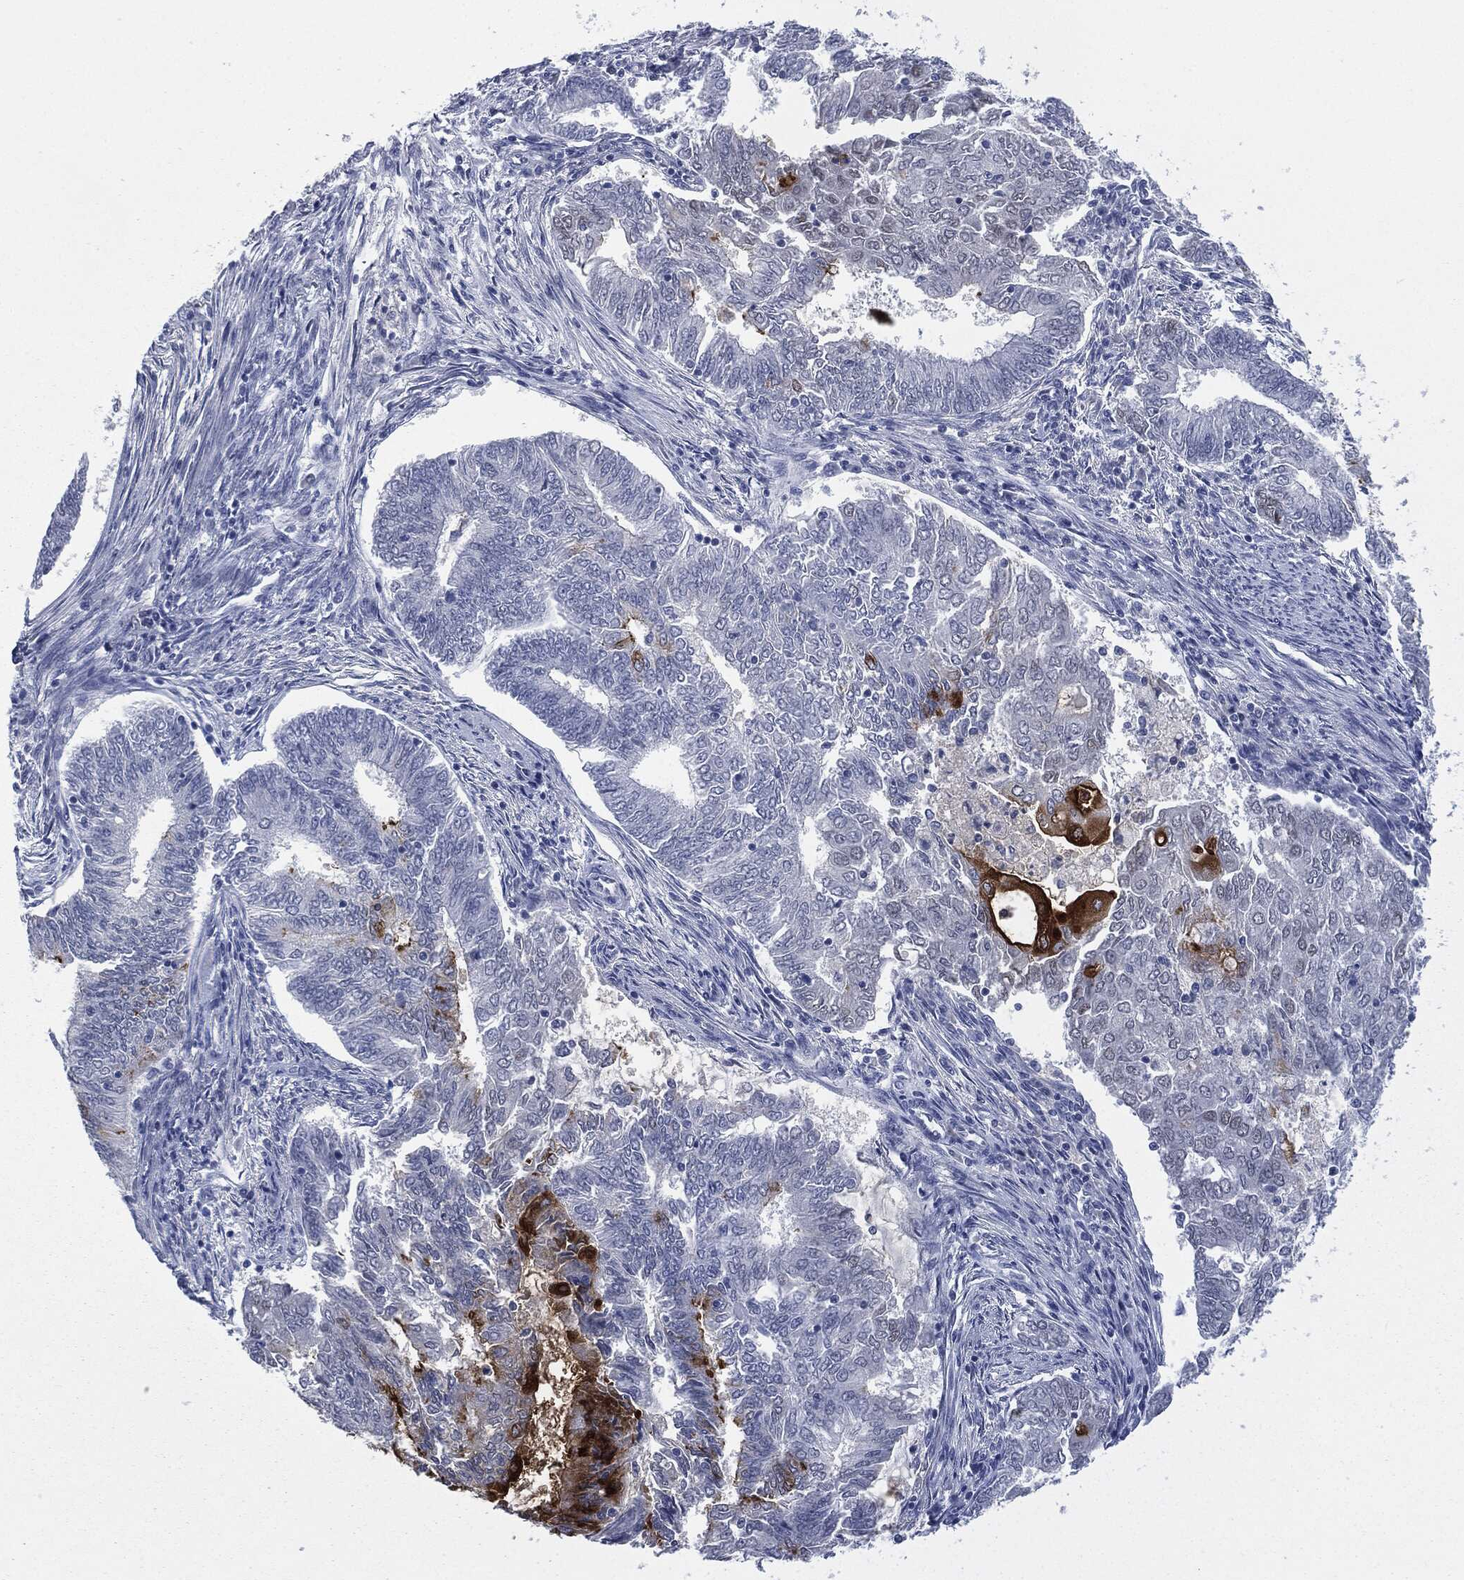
{"staining": {"intensity": "strong", "quantity": "<25%", "location": "cytoplasmic/membranous"}, "tissue": "endometrial cancer", "cell_type": "Tumor cells", "image_type": "cancer", "snomed": [{"axis": "morphology", "description": "Adenocarcinoma, NOS"}, {"axis": "topography", "description": "Endometrium"}], "caption": "This photomicrograph reveals immunohistochemistry (IHC) staining of endometrial adenocarcinoma, with medium strong cytoplasmic/membranous staining in approximately <25% of tumor cells.", "gene": "MUC16", "patient": {"sex": "female", "age": 62}}